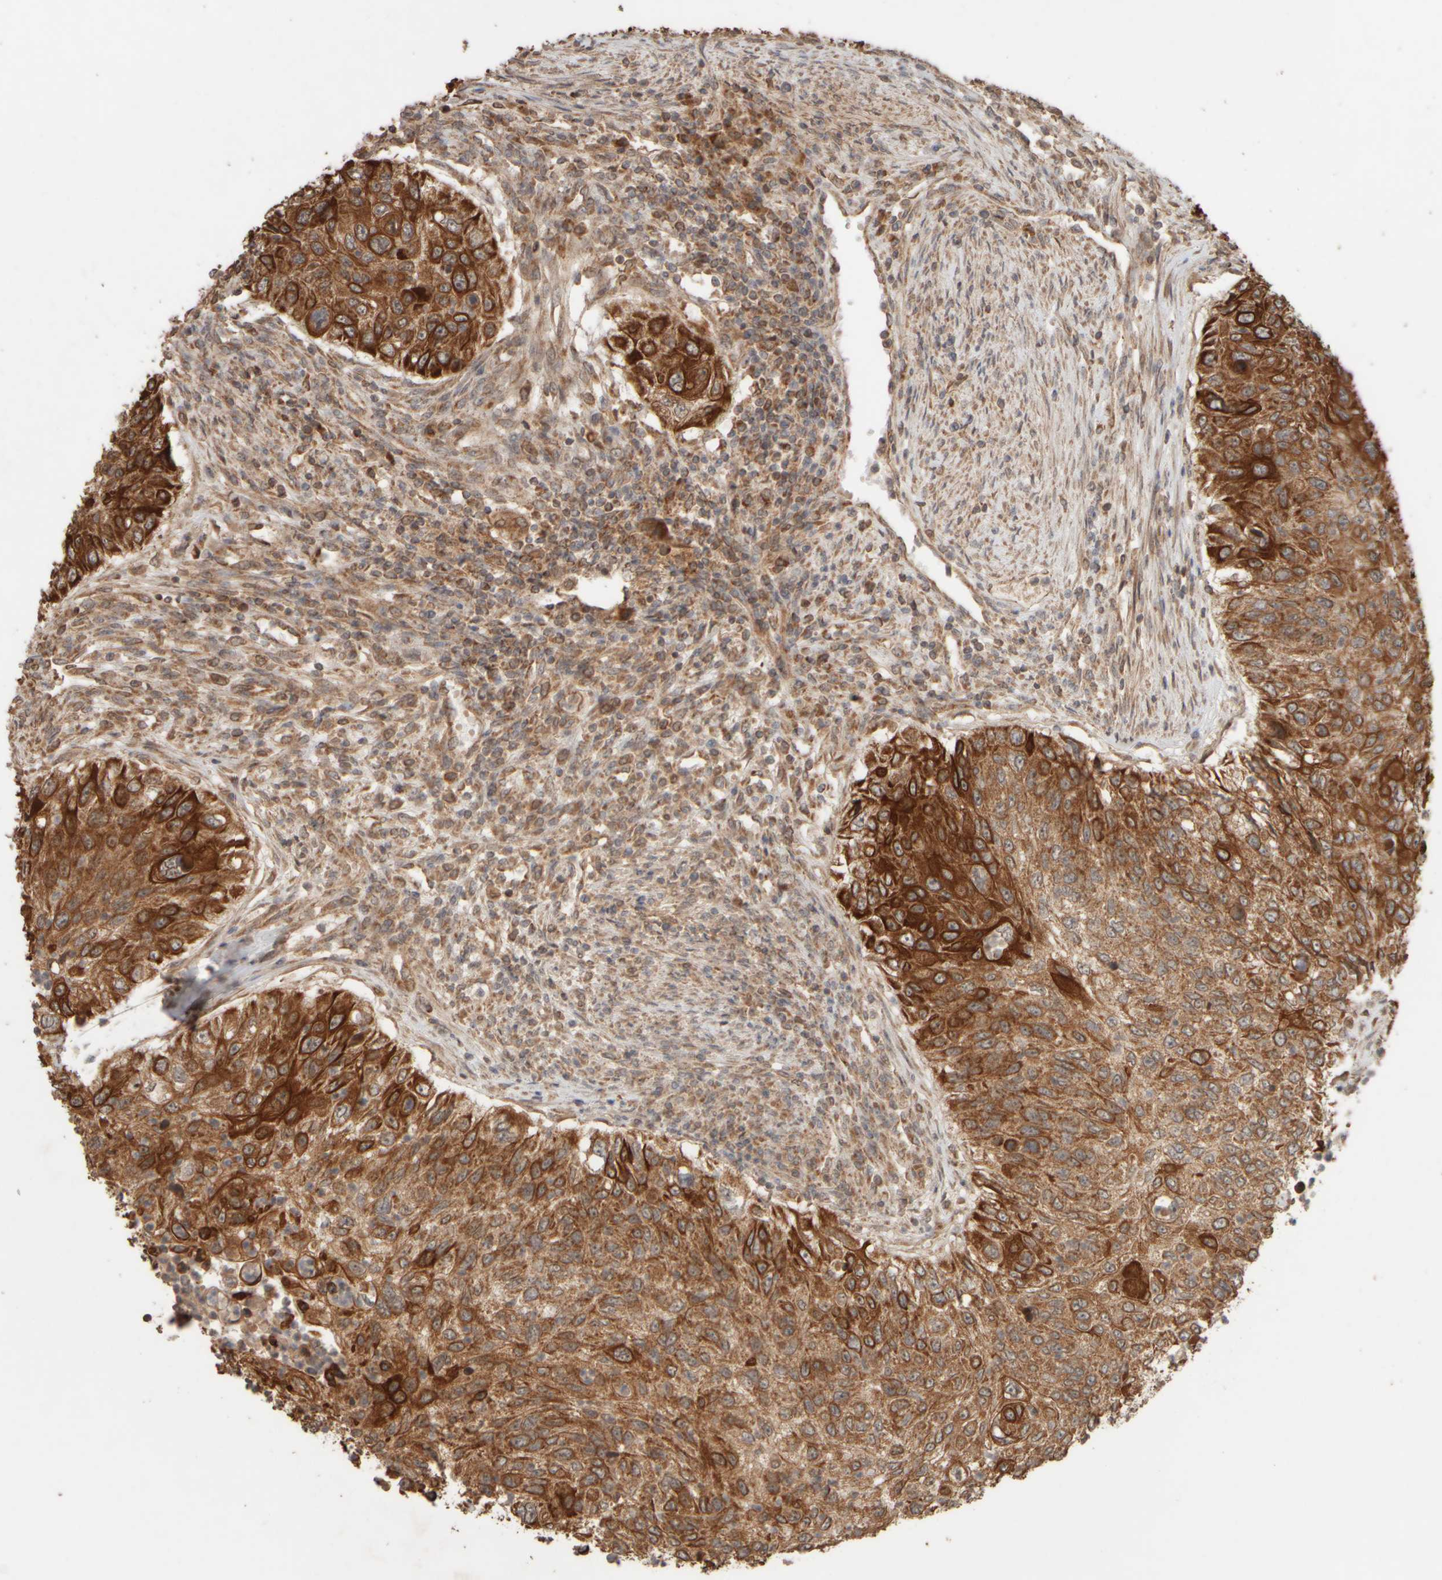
{"staining": {"intensity": "strong", "quantity": ">75%", "location": "cytoplasmic/membranous"}, "tissue": "urothelial cancer", "cell_type": "Tumor cells", "image_type": "cancer", "snomed": [{"axis": "morphology", "description": "Urothelial carcinoma, High grade"}, {"axis": "topography", "description": "Urinary bladder"}], "caption": "A high-resolution image shows immunohistochemistry staining of high-grade urothelial carcinoma, which displays strong cytoplasmic/membranous positivity in about >75% of tumor cells. The staining is performed using DAB brown chromogen to label protein expression. The nuclei are counter-stained blue using hematoxylin.", "gene": "EIF2B3", "patient": {"sex": "female", "age": 60}}